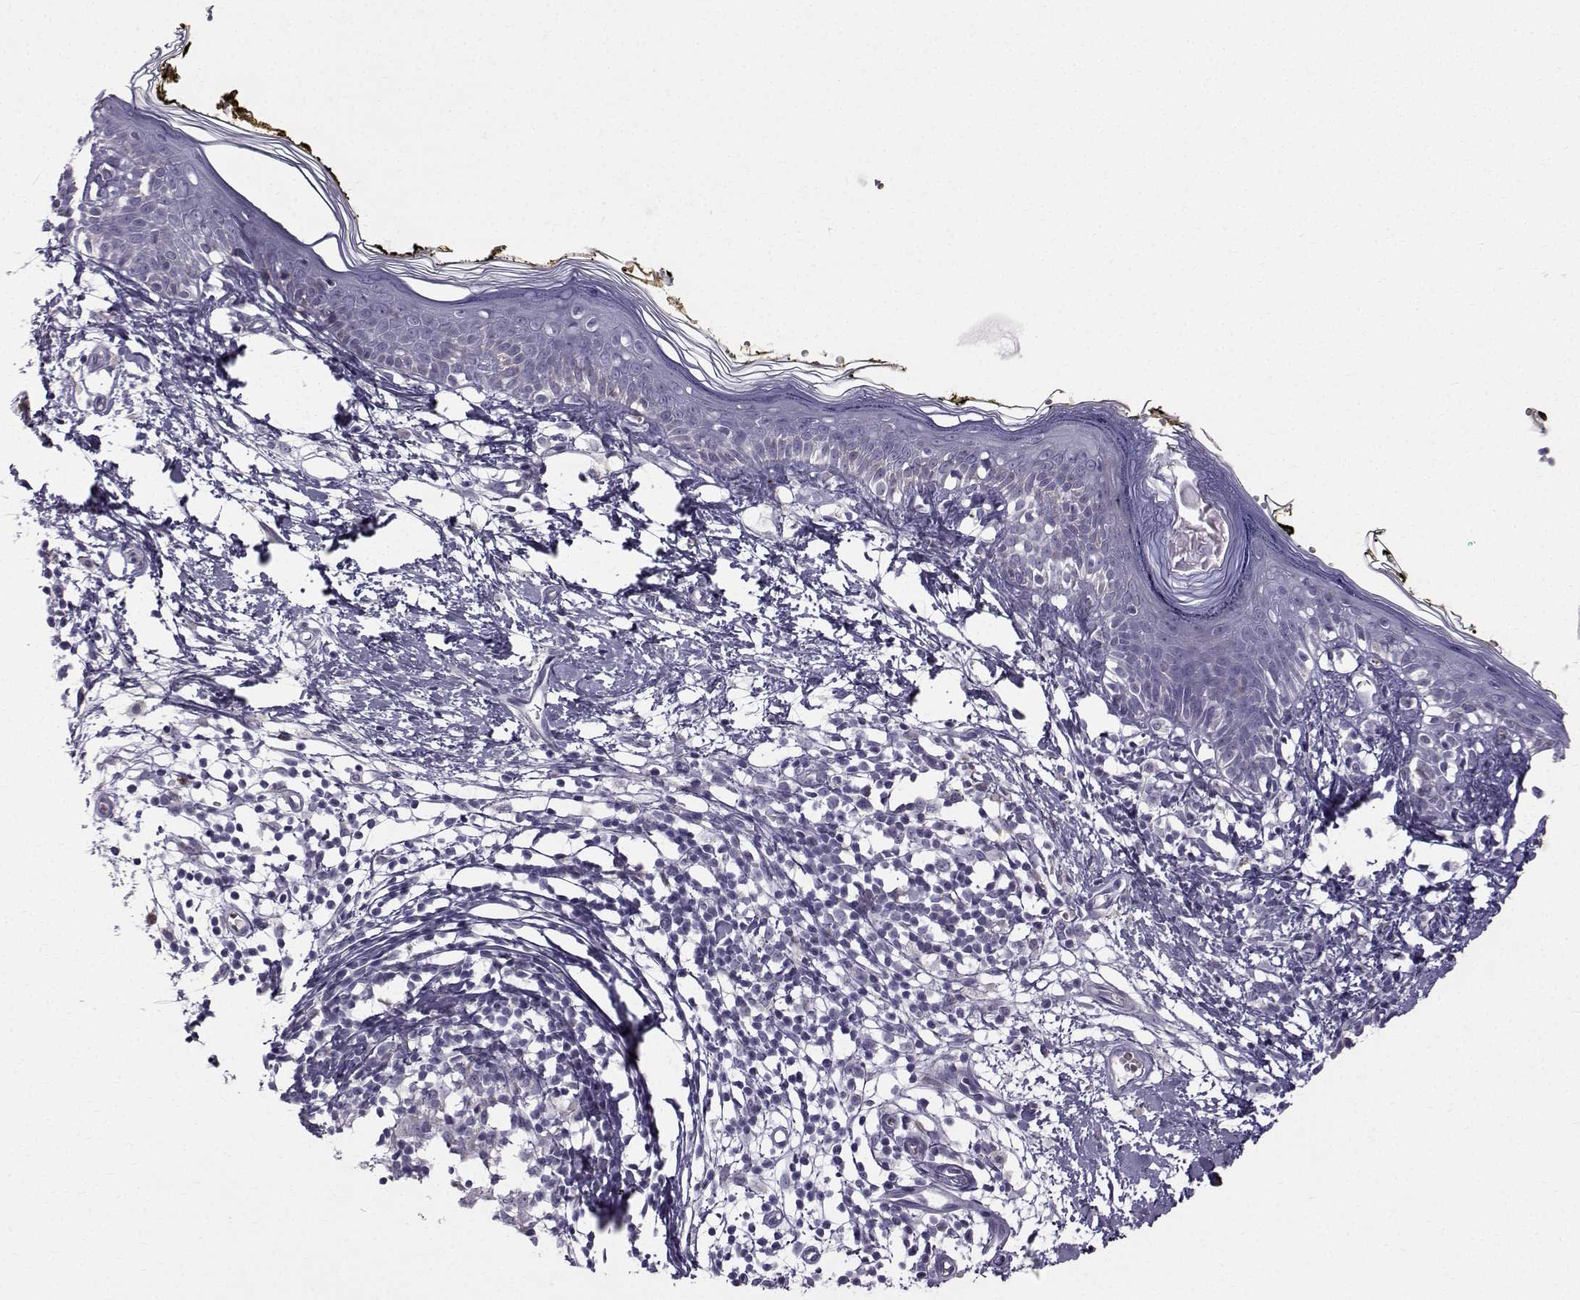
{"staining": {"intensity": "negative", "quantity": "none", "location": "none"}, "tissue": "skin", "cell_type": "Fibroblasts", "image_type": "normal", "snomed": [{"axis": "morphology", "description": "Normal tissue, NOS"}, {"axis": "topography", "description": "Skin"}], "caption": "Immunohistochemistry photomicrograph of unremarkable skin stained for a protein (brown), which demonstrates no positivity in fibroblasts. (Stains: DAB immunohistochemistry (IHC) with hematoxylin counter stain, Microscopy: brightfield microscopy at high magnification).", "gene": "ROPN1B", "patient": {"sex": "male", "age": 76}}